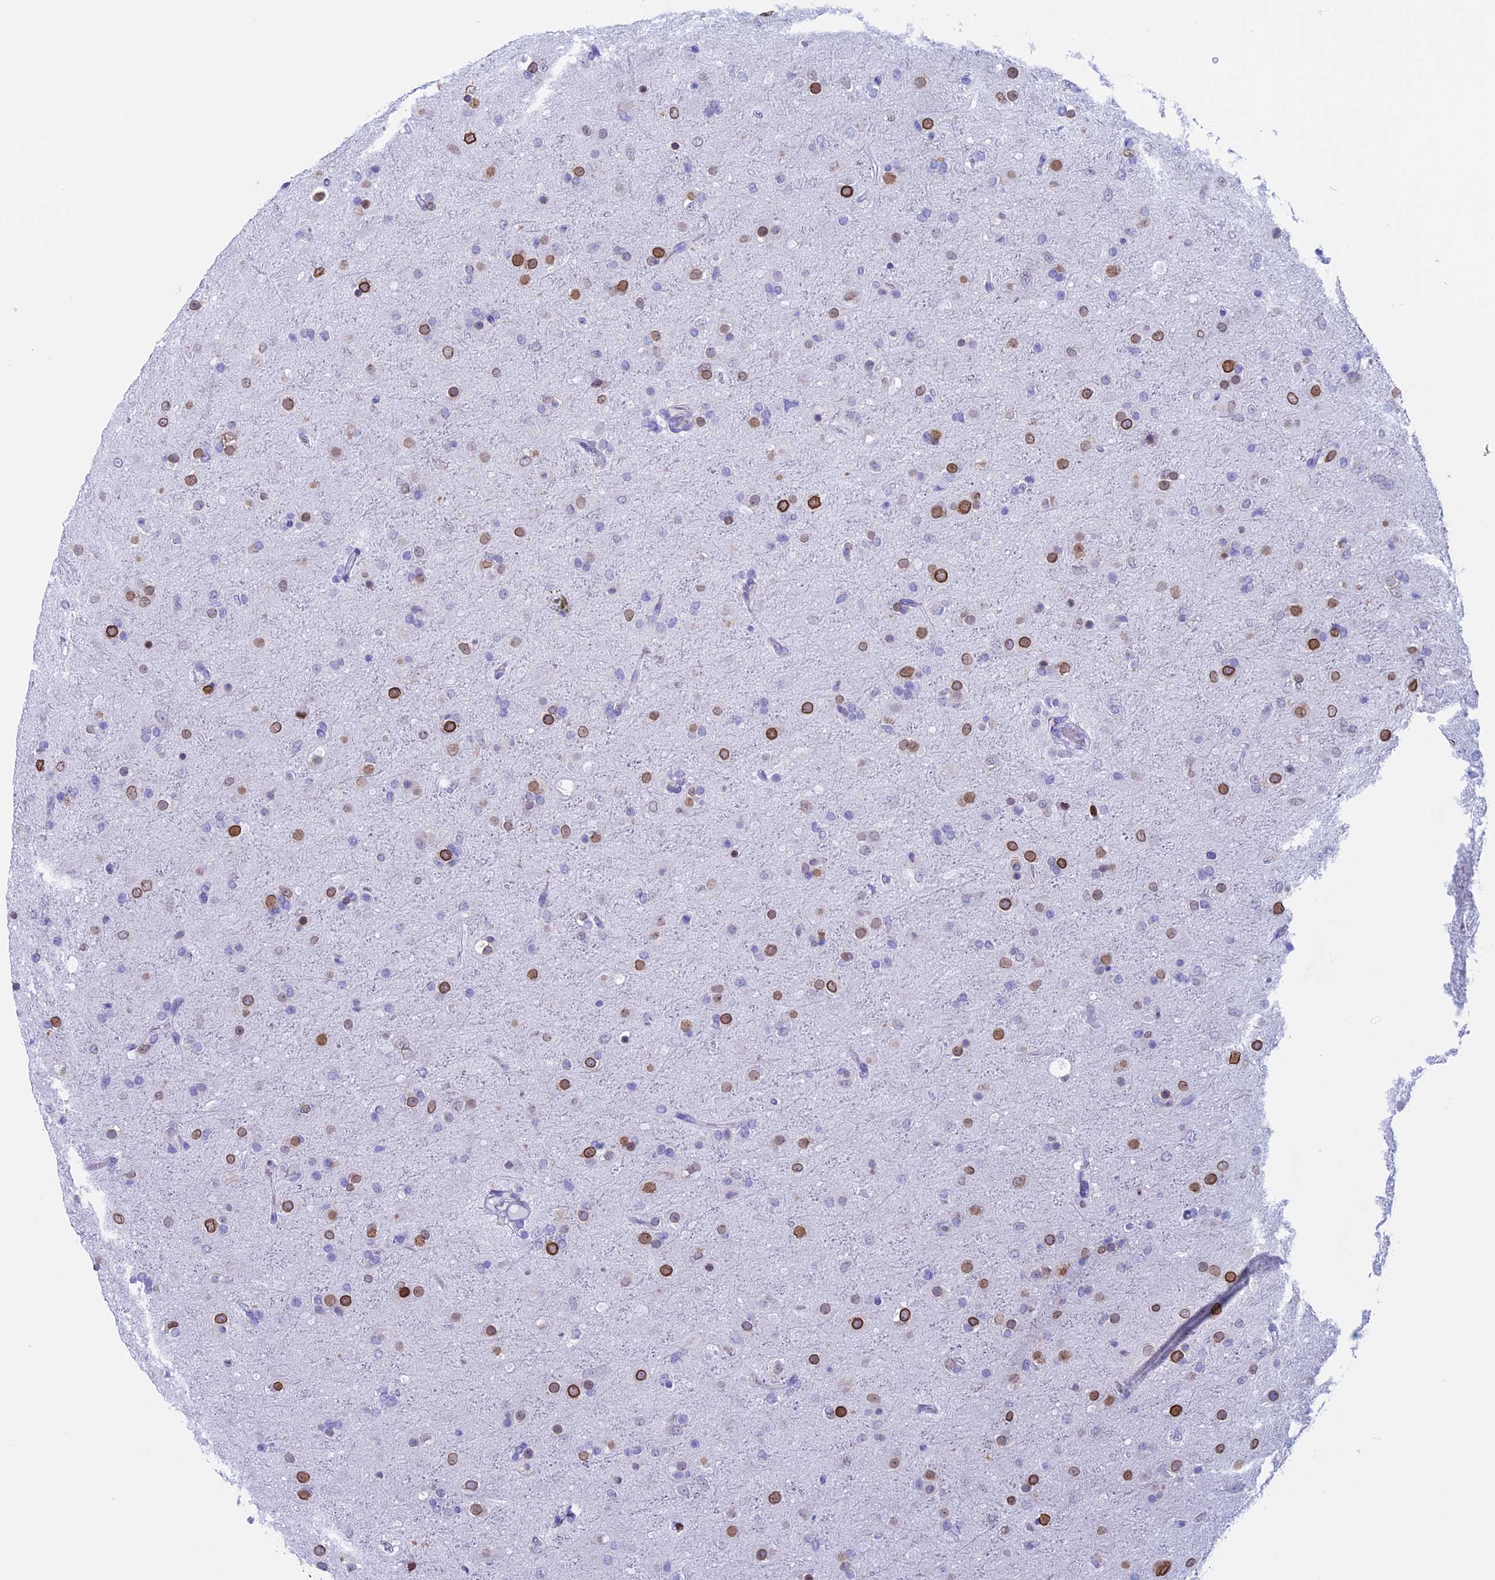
{"staining": {"intensity": "strong", "quantity": "25%-75%", "location": "cytoplasmic/membranous,nuclear"}, "tissue": "glioma", "cell_type": "Tumor cells", "image_type": "cancer", "snomed": [{"axis": "morphology", "description": "Glioma, malignant, Low grade"}, {"axis": "topography", "description": "Brain"}], "caption": "Glioma tissue demonstrates strong cytoplasmic/membranous and nuclear staining in approximately 25%-75% of tumor cells", "gene": "FAM169A", "patient": {"sex": "male", "age": 65}}